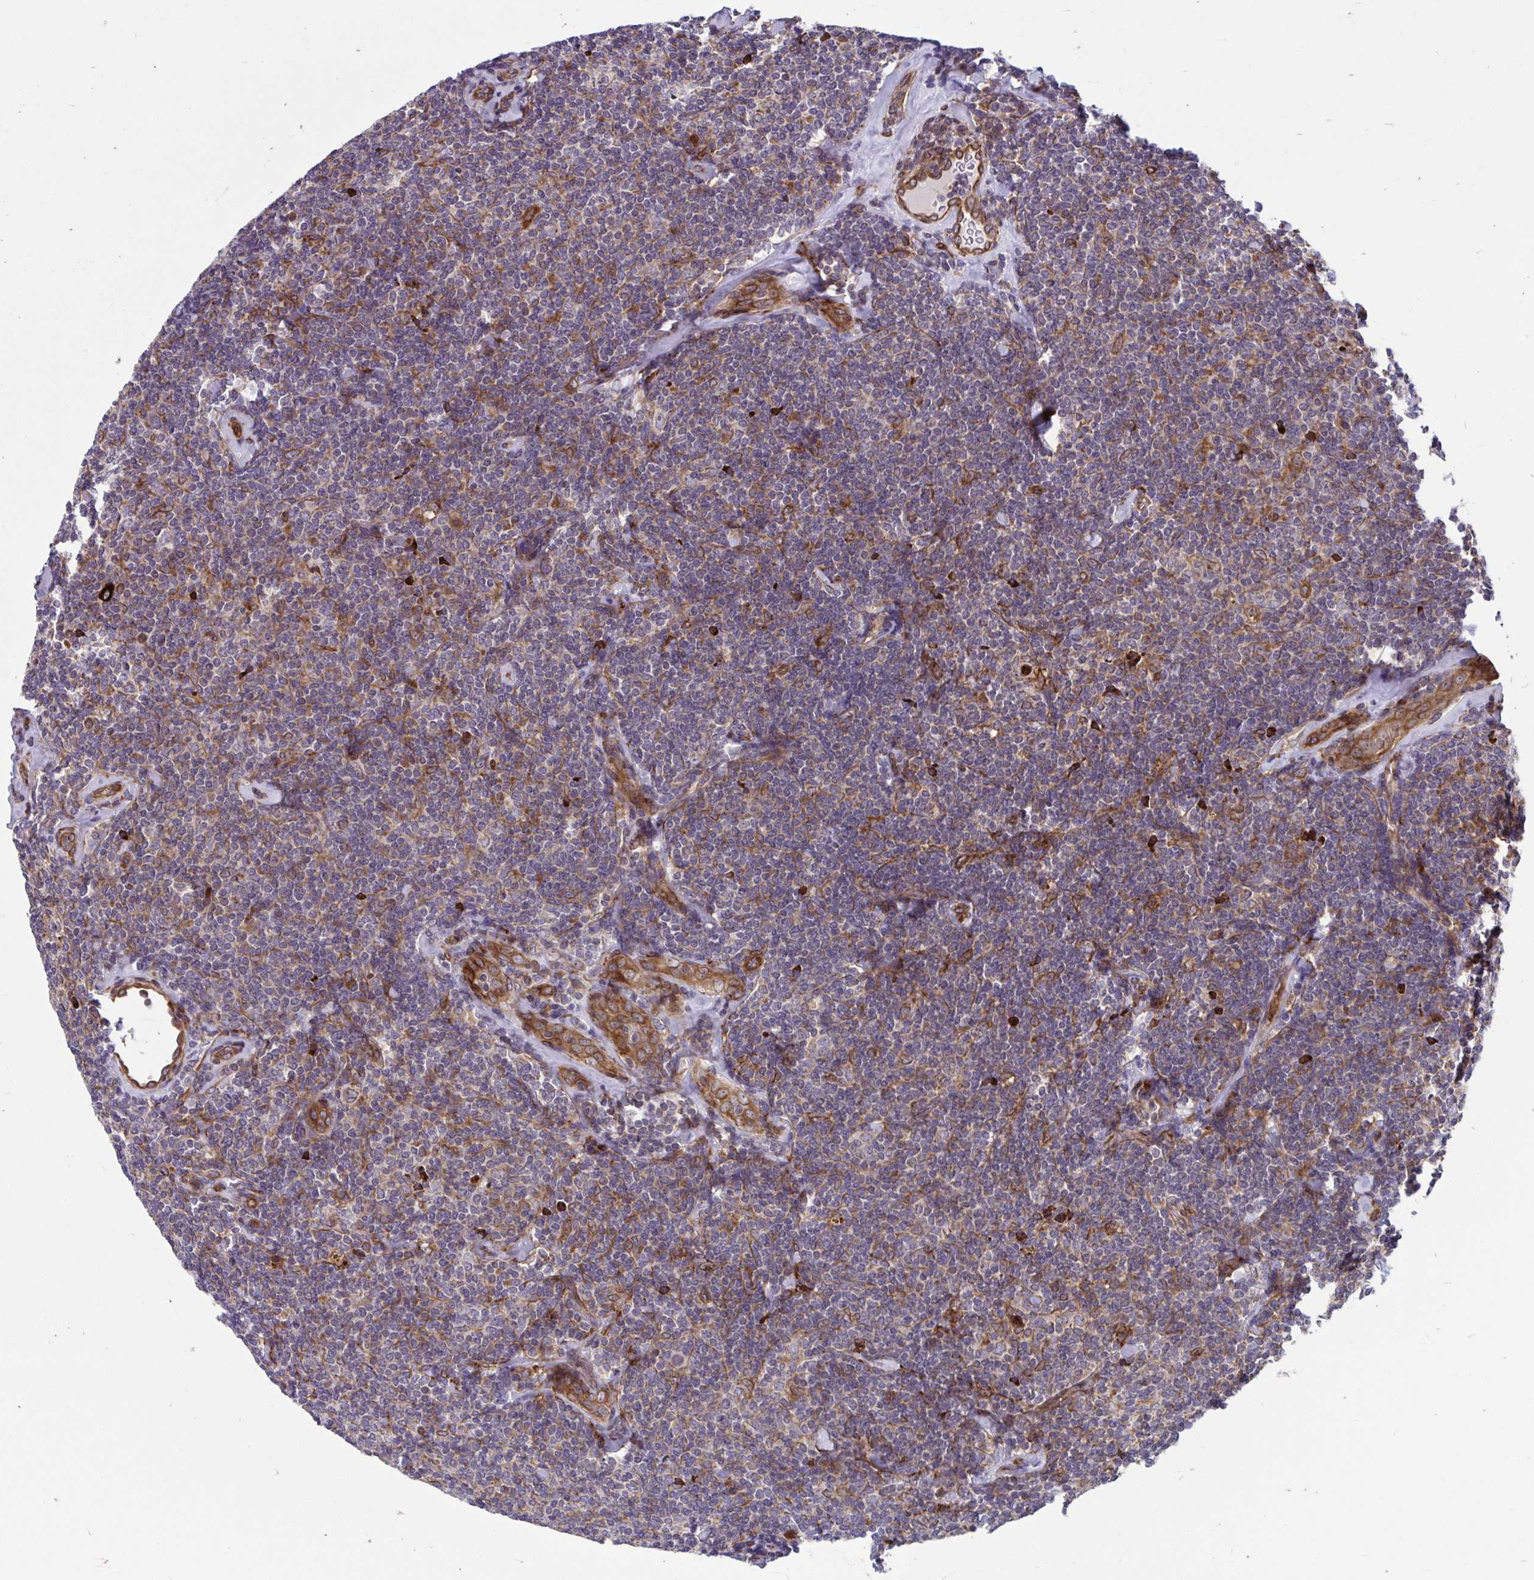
{"staining": {"intensity": "negative", "quantity": "none", "location": "none"}, "tissue": "lymphoma", "cell_type": "Tumor cells", "image_type": "cancer", "snomed": [{"axis": "morphology", "description": "Malignant lymphoma, non-Hodgkin's type, Low grade"}, {"axis": "topography", "description": "Lymph node"}], "caption": "An image of human low-grade malignant lymphoma, non-Hodgkin's type is negative for staining in tumor cells. (Immunohistochemistry (ihc), brightfield microscopy, high magnification).", "gene": "STIM2", "patient": {"sex": "female", "age": 56}}